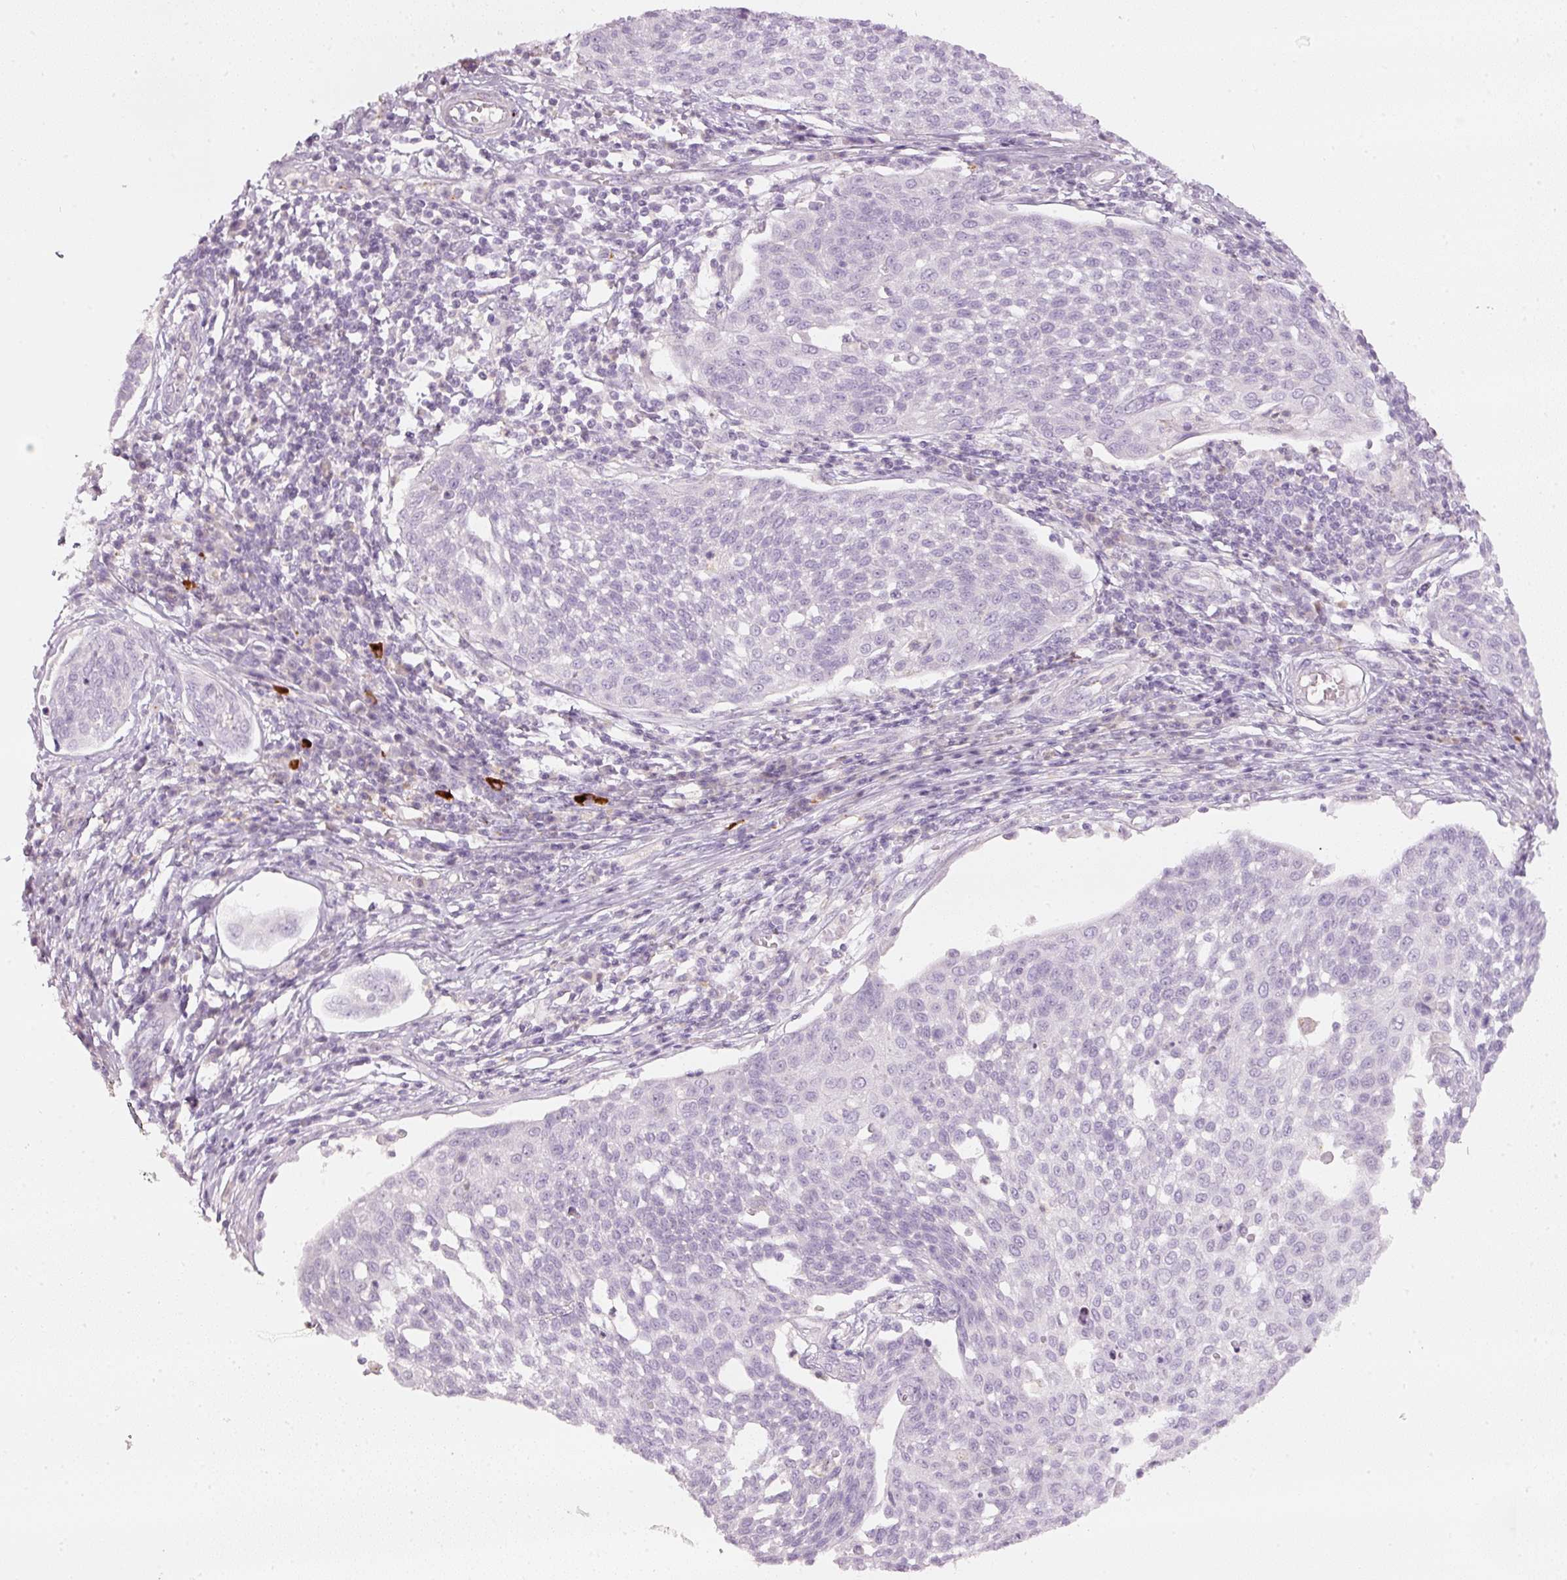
{"staining": {"intensity": "negative", "quantity": "none", "location": "none"}, "tissue": "cervical cancer", "cell_type": "Tumor cells", "image_type": "cancer", "snomed": [{"axis": "morphology", "description": "Squamous cell carcinoma, NOS"}, {"axis": "topography", "description": "Cervix"}], "caption": "A high-resolution micrograph shows IHC staining of cervical cancer (squamous cell carcinoma), which exhibits no significant positivity in tumor cells.", "gene": "LECT2", "patient": {"sex": "female", "age": 34}}